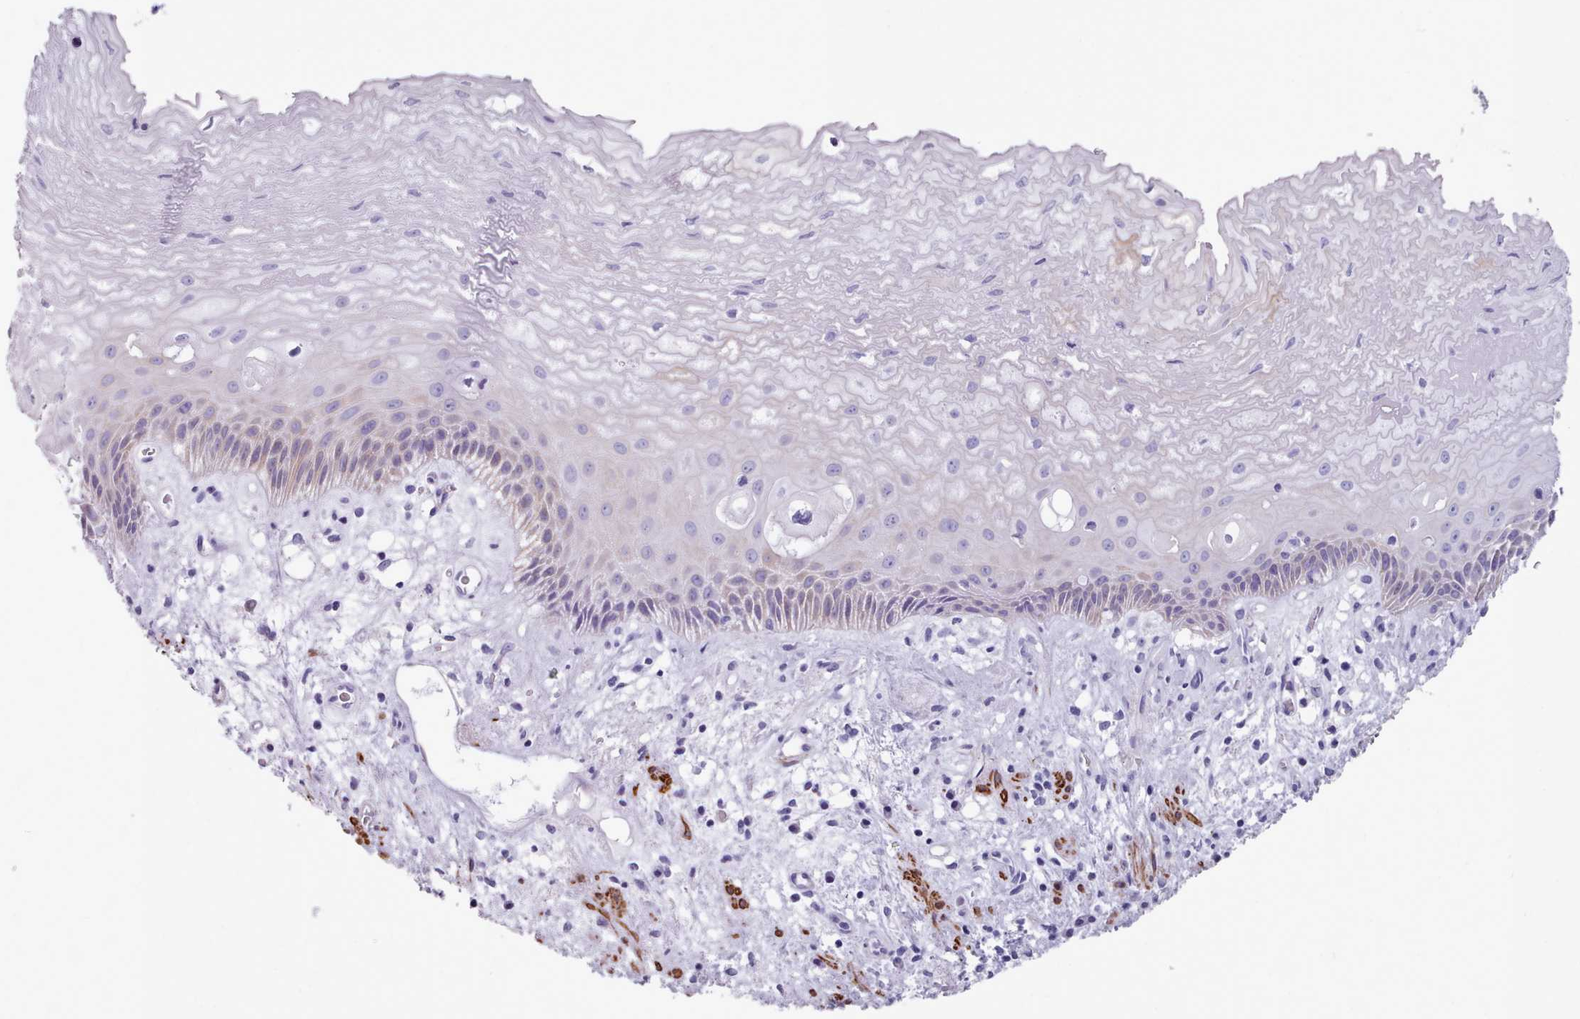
{"staining": {"intensity": "moderate", "quantity": "<25%", "location": "cytoplasmic/membranous"}, "tissue": "esophagus", "cell_type": "Squamous epithelial cells", "image_type": "normal", "snomed": [{"axis": "morphology", "description": "Normal tissue, NOS"}, {"axis": "topography", "description": "Esophagus"}], "caption": "A photomicrograph of human esophagus stained for a protein exhibits moderate cytoplasmic/membranous brown staining in squamous epithelial cells.", "gene": "FPGS", "patient": {"sex": "male", "age": 60}}